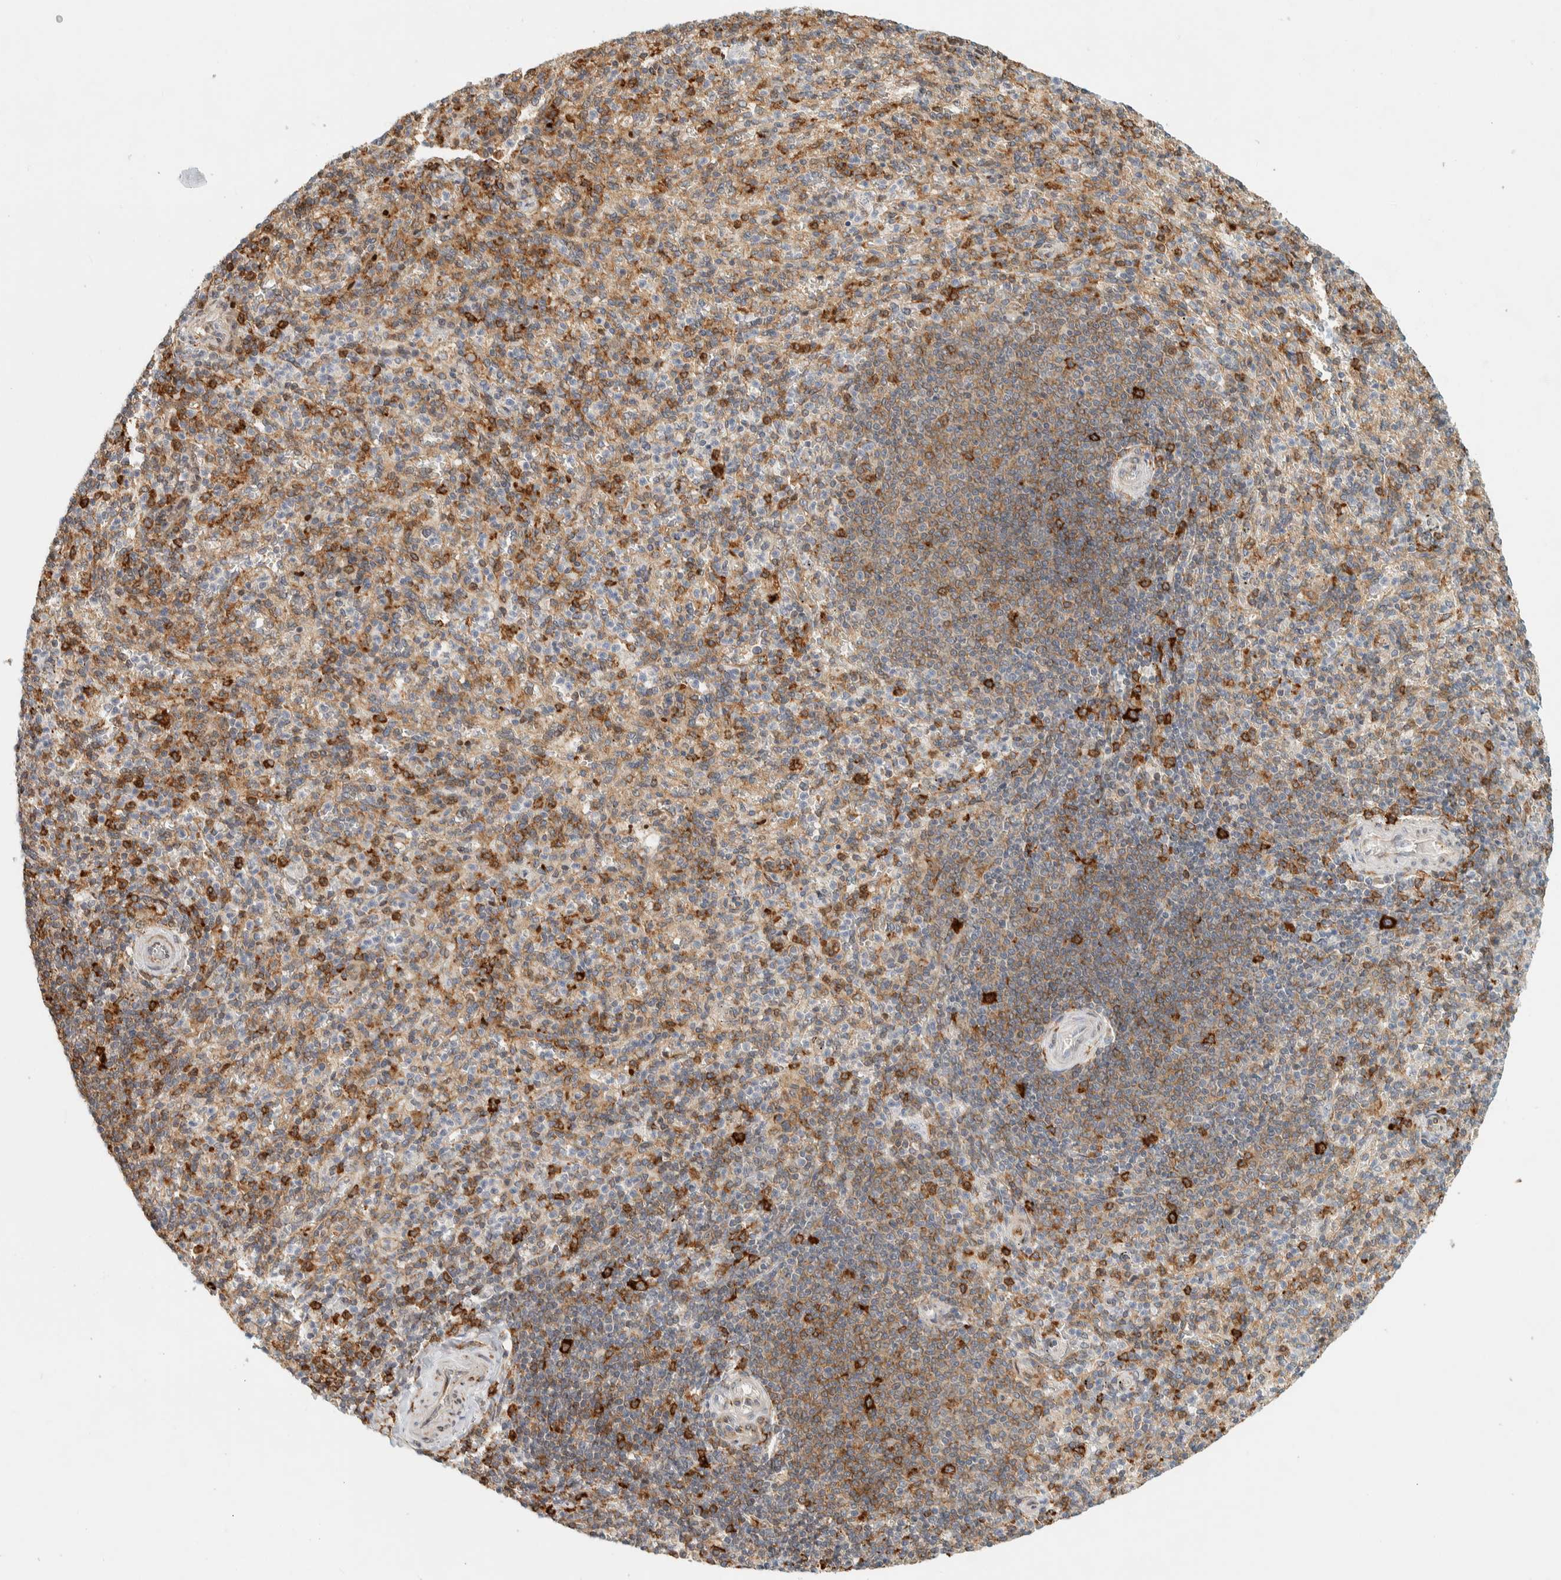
{"staining": {"intensity": "moderate", "quantity": ">75%", "location": "cytoplasmic/membranous"}, "tissue": "spleen", "cell_type": "Cells in red pulp", "image_type": "normal", "snomed": [{"axis": "morphology", "description": "Normal tissue, NOS"}, {"axis": "topography", "description": "Spleen"}], "caption": "Immunohistochemistry (IHC) of benign spleen shows medium levels of moderate cytoplasmic/membranous expression in about >75% of cells in red pulp. Using DAB (brown) and hematoxylin (blue) stains, captured at high magnification using brightfield microscopy.", "gene": "LLGL2", "patient": {"sex": "male", "age": 36}}